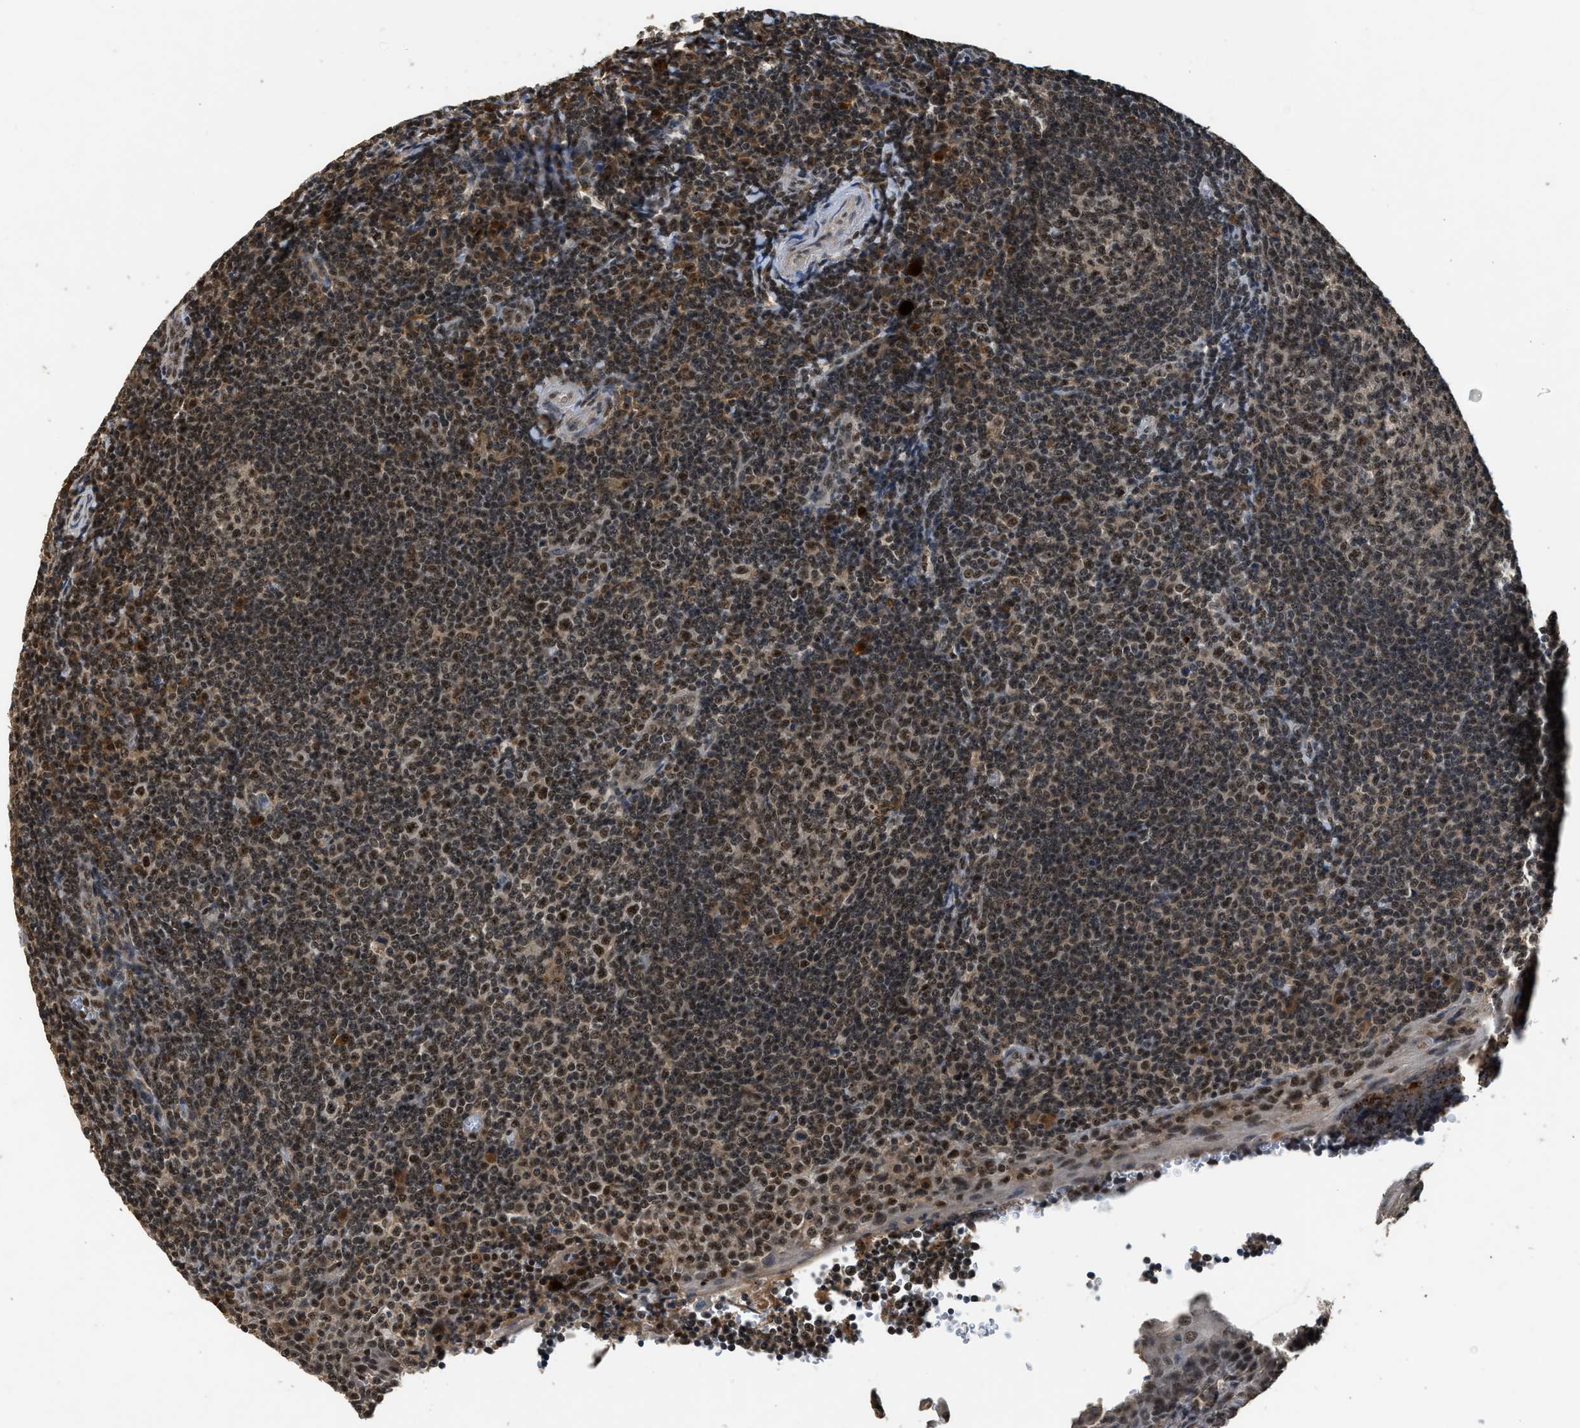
{"staining": {"intensity": "moderate", "quantity": "25%-75%", "location": "cytoplasmic/membranous,nuclear"}, "tissue": "tonsil", "cell_type": "Germinal center cells", "image_type": "normal", "snomed": [{"axis": "morphology", "description": "Normal tissue, NOS"}, {"axis": "topography", "description": "Tonsil"}], "caption": "Brown immunohistochemical staining in normal tonsil displays moderate cytoplasmic/membranous,nuclear staining in about 25%-75% of germinal center cells.", "gene": "SLC15A4", "patient": {"sex": "male", "age": 37}}